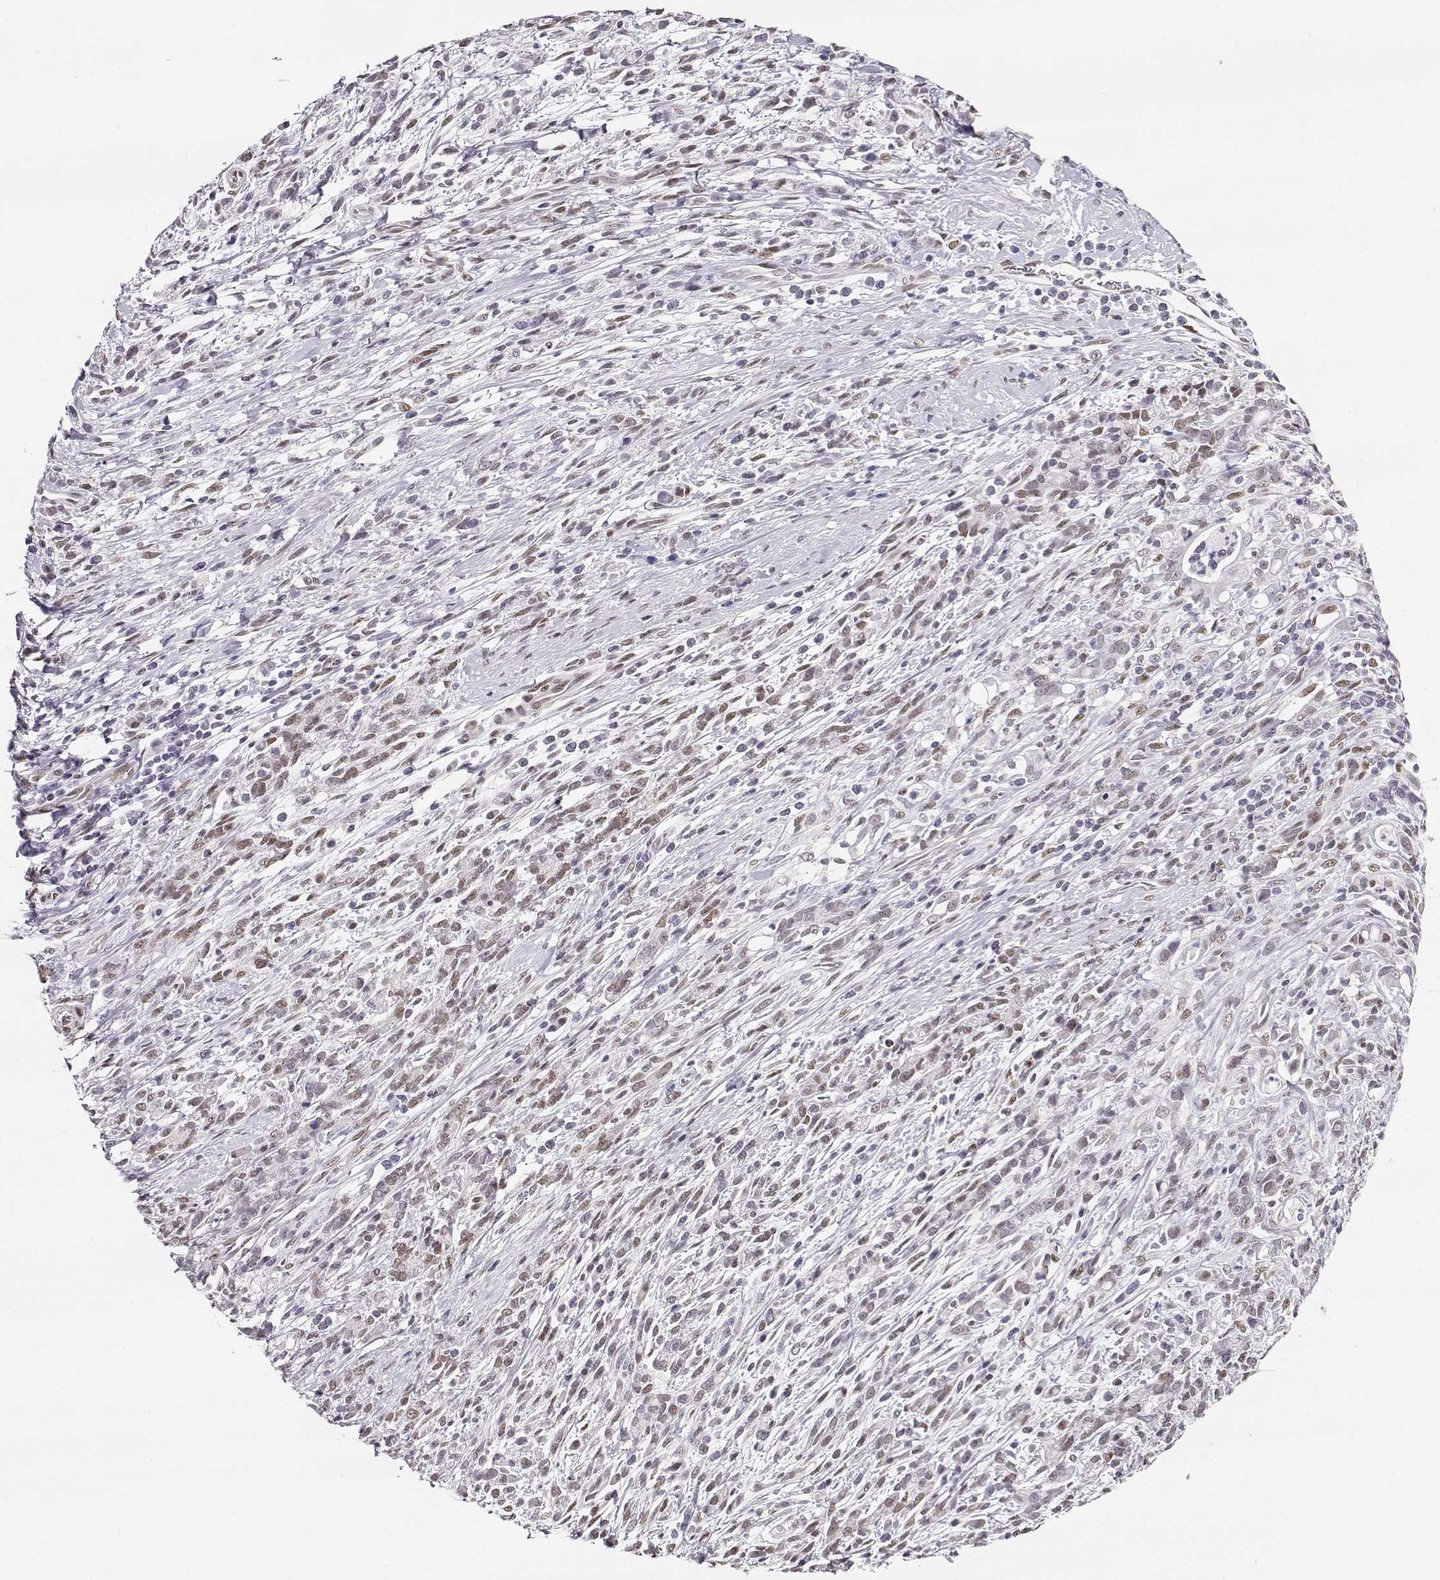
{"staining": {"intensity": "weak", "quantity": "25%-75%", "location": "nuclear"}, "tissue": "stomach cancer", "cell_type": "Tumor cells", "image_type": "cancer", "snomed": [{"axis": "morphology", "description": "Adenocarcinoma, NOS"}, {"axis": "topography", "description": "Stomach"}], "caption": "Brown immunohistochemical staining in human stomach adenocarcinoma demonstrates weak nuclear expression in approximately 25%-75% of tumor cells.", "gene": "POLI", "patient": {"sex": "female", "age": 57}}